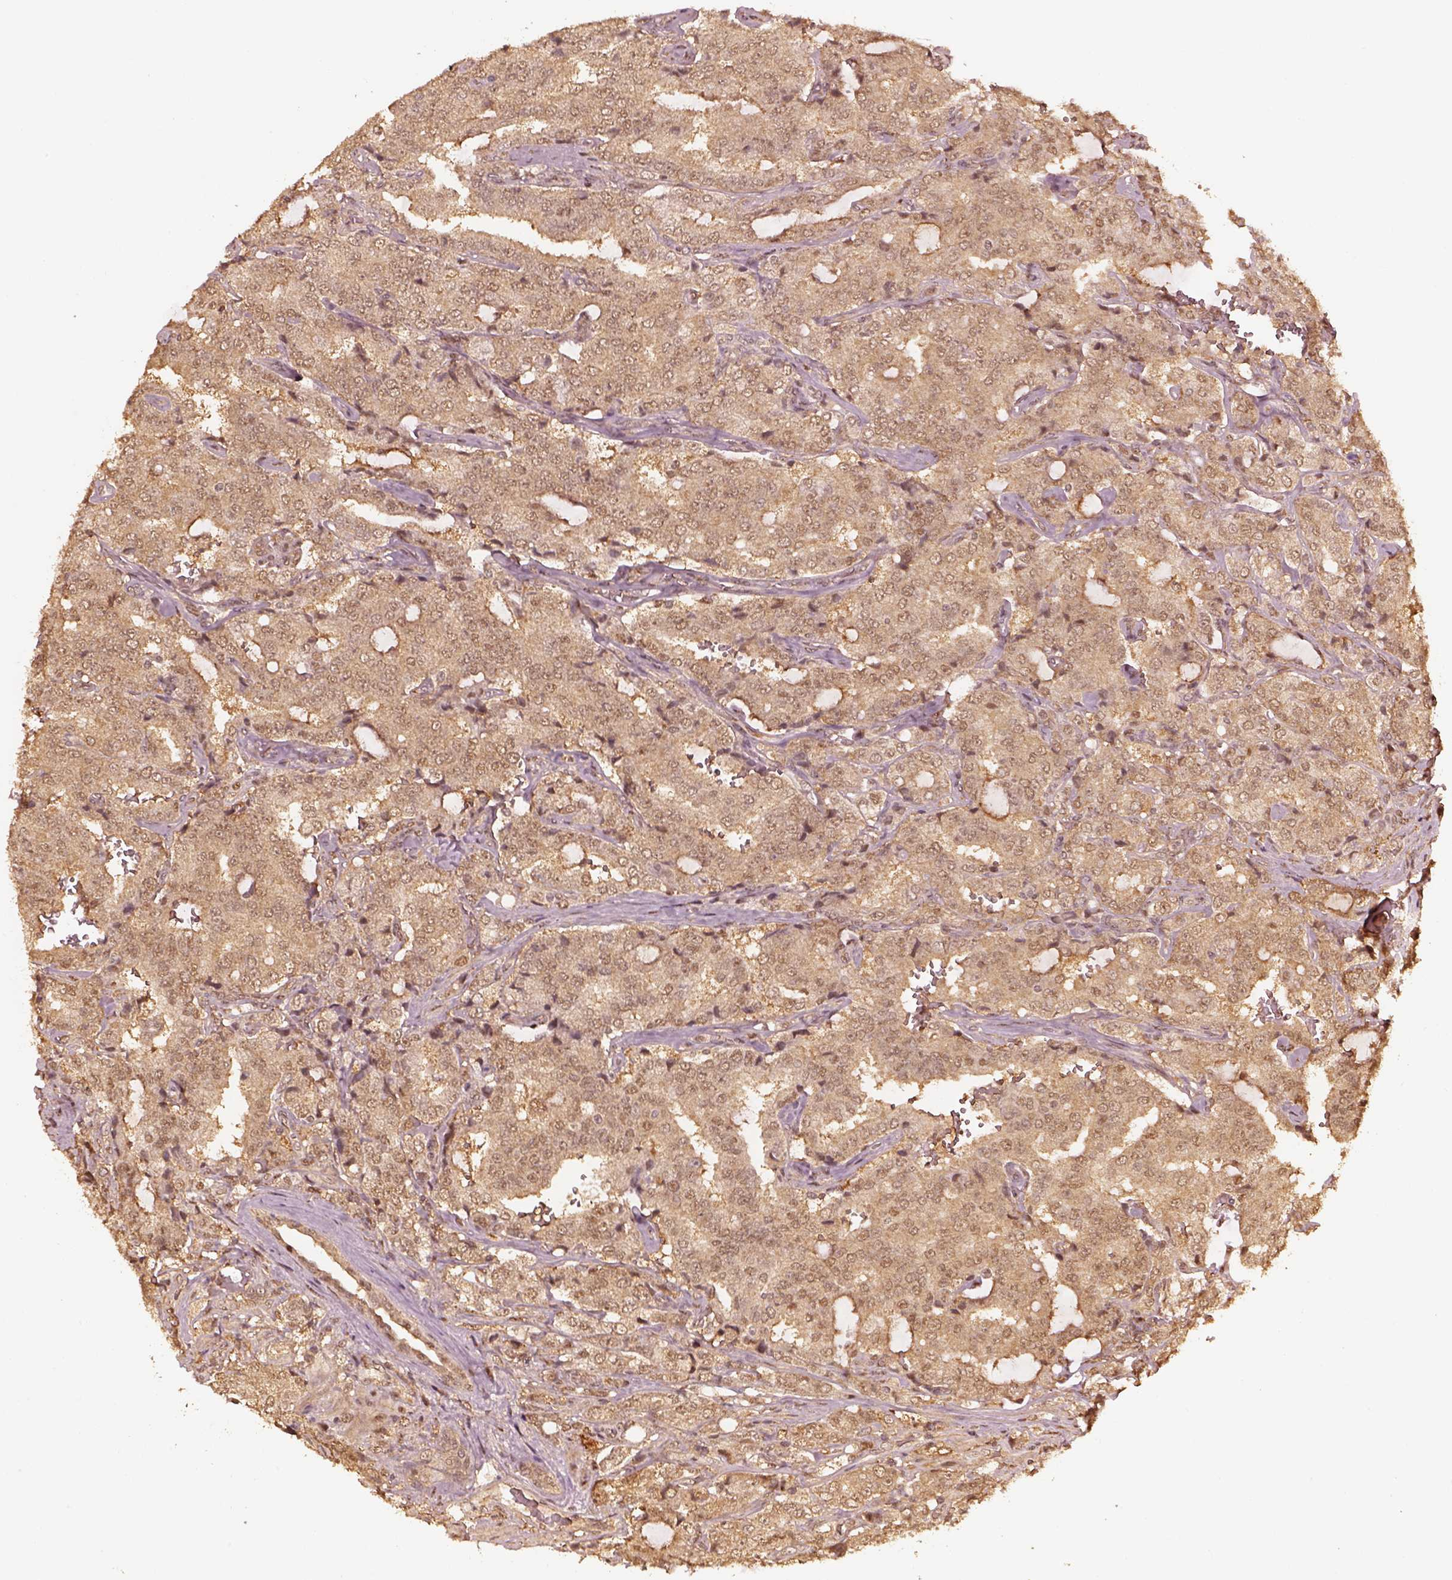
{"staining": {"intensity": "weak", "quantity": ">75%", "location": "cytoplasmic/membranous"}, "tissue": "prostate cancer", "cell_type": "Tumor cells", "image_type": "cancer", "snomed": [{"axis": "morphology", "description": "Adenocarcinoma, NOS"}, {"axis": "topography", "description": "Prostate"}], "caption": "Immunohistochemical staining of adenocarcinoma (prostate) displays weak cytoplasmic/membranous protein staining in approximately >75% of tumor cells.", "gene": "PSMC5", "patient": {"sex": "male", "age": 65}}